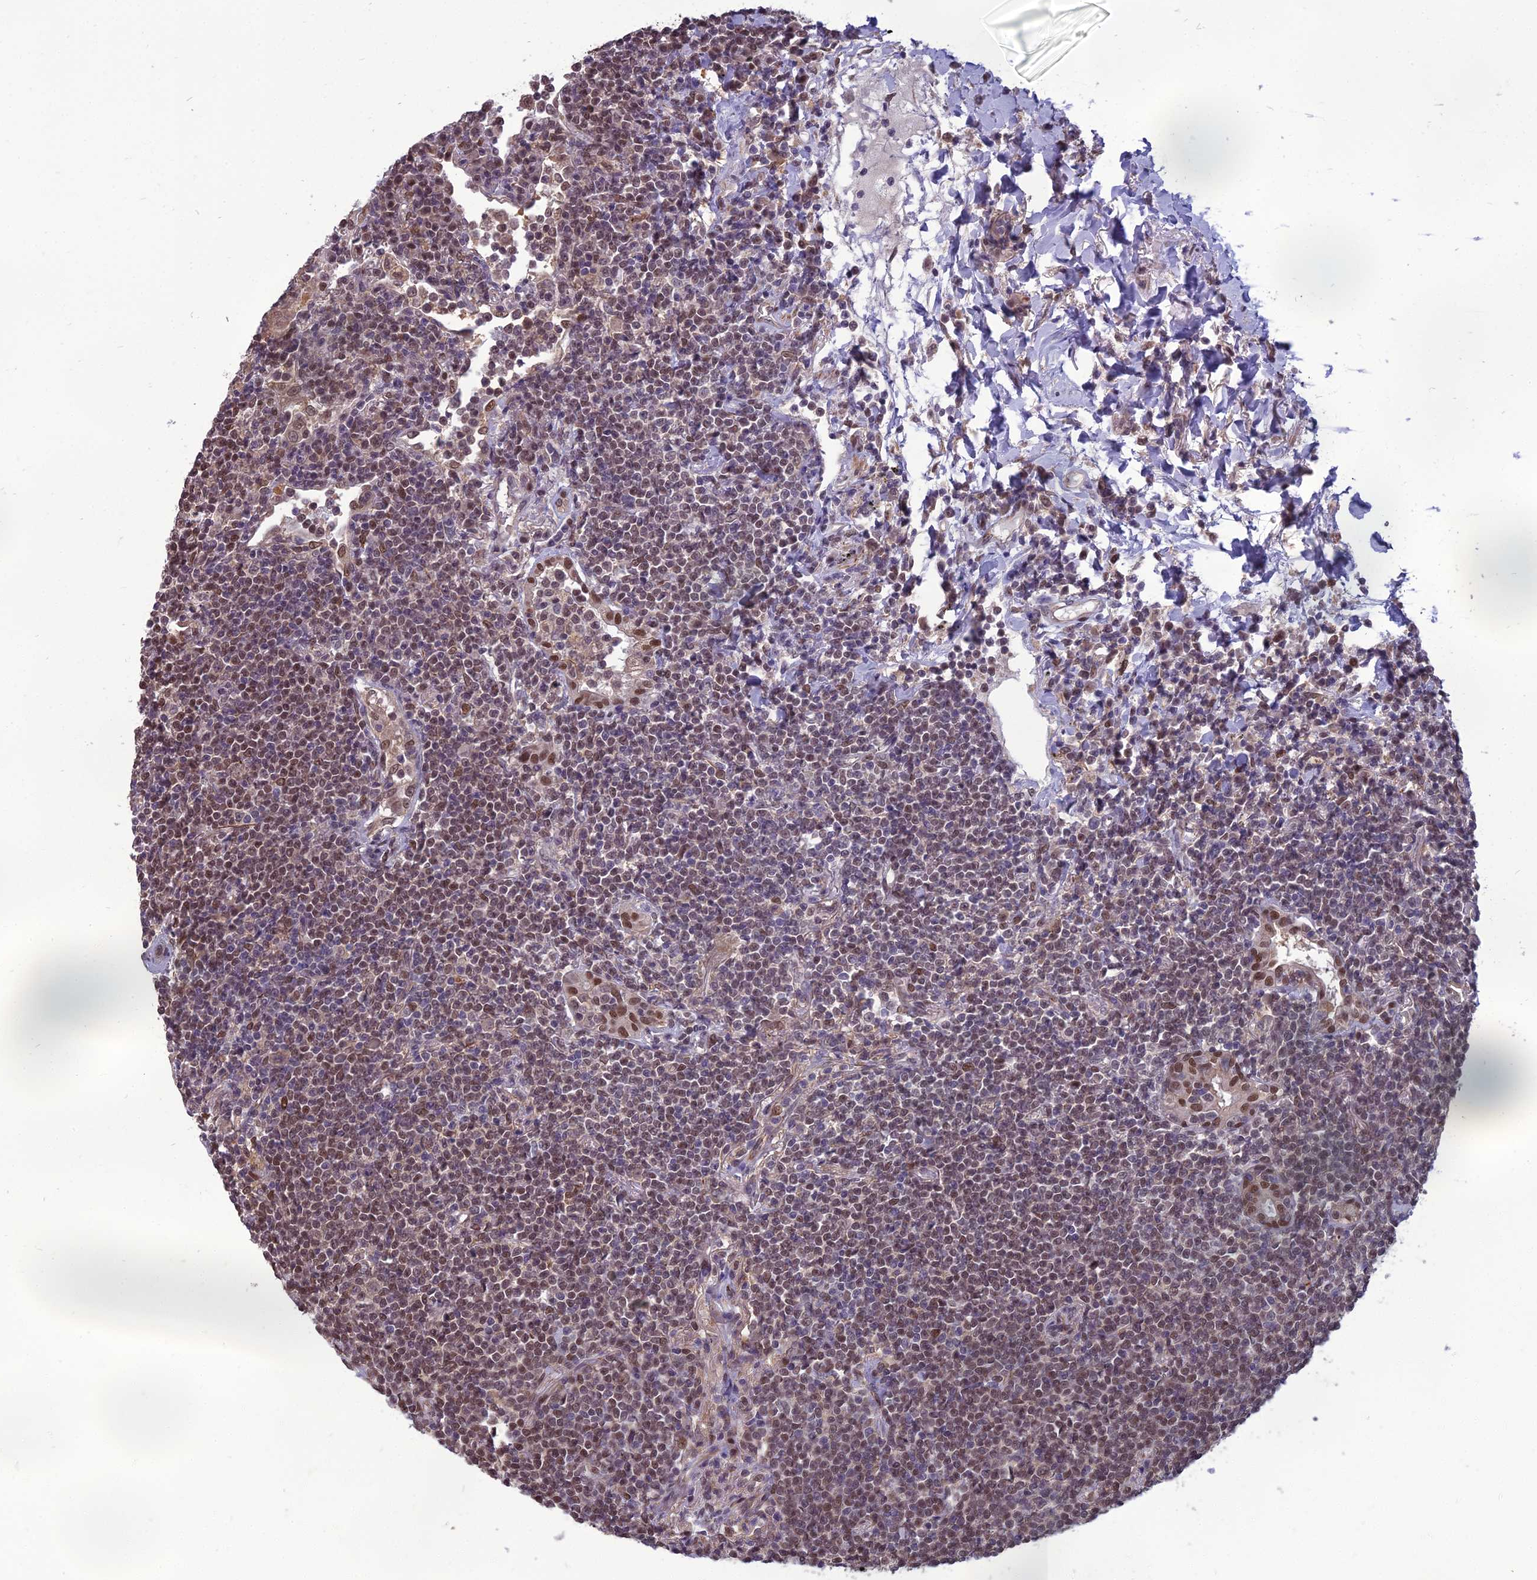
{"staining": {"intensity": "moderate", "quantity": ">75%", "location": "nuclear"}, "tissue": "lymphoma", "cell_type": "Tumor cells", "image_type": "cancer", "snomed": [{"axis": "morphology", "description": "Malignant lymphoma, non-Hodgkin's type, Low grade"}, {"axis": "topography", "description": "Lung"}], "caption": "The immunohistochemical stain shows moderate nuclear positivity in tumor cells of lymphoma tissue.", "gene": "NR4A3", "patient": {"sex": "female", "age": 71}}